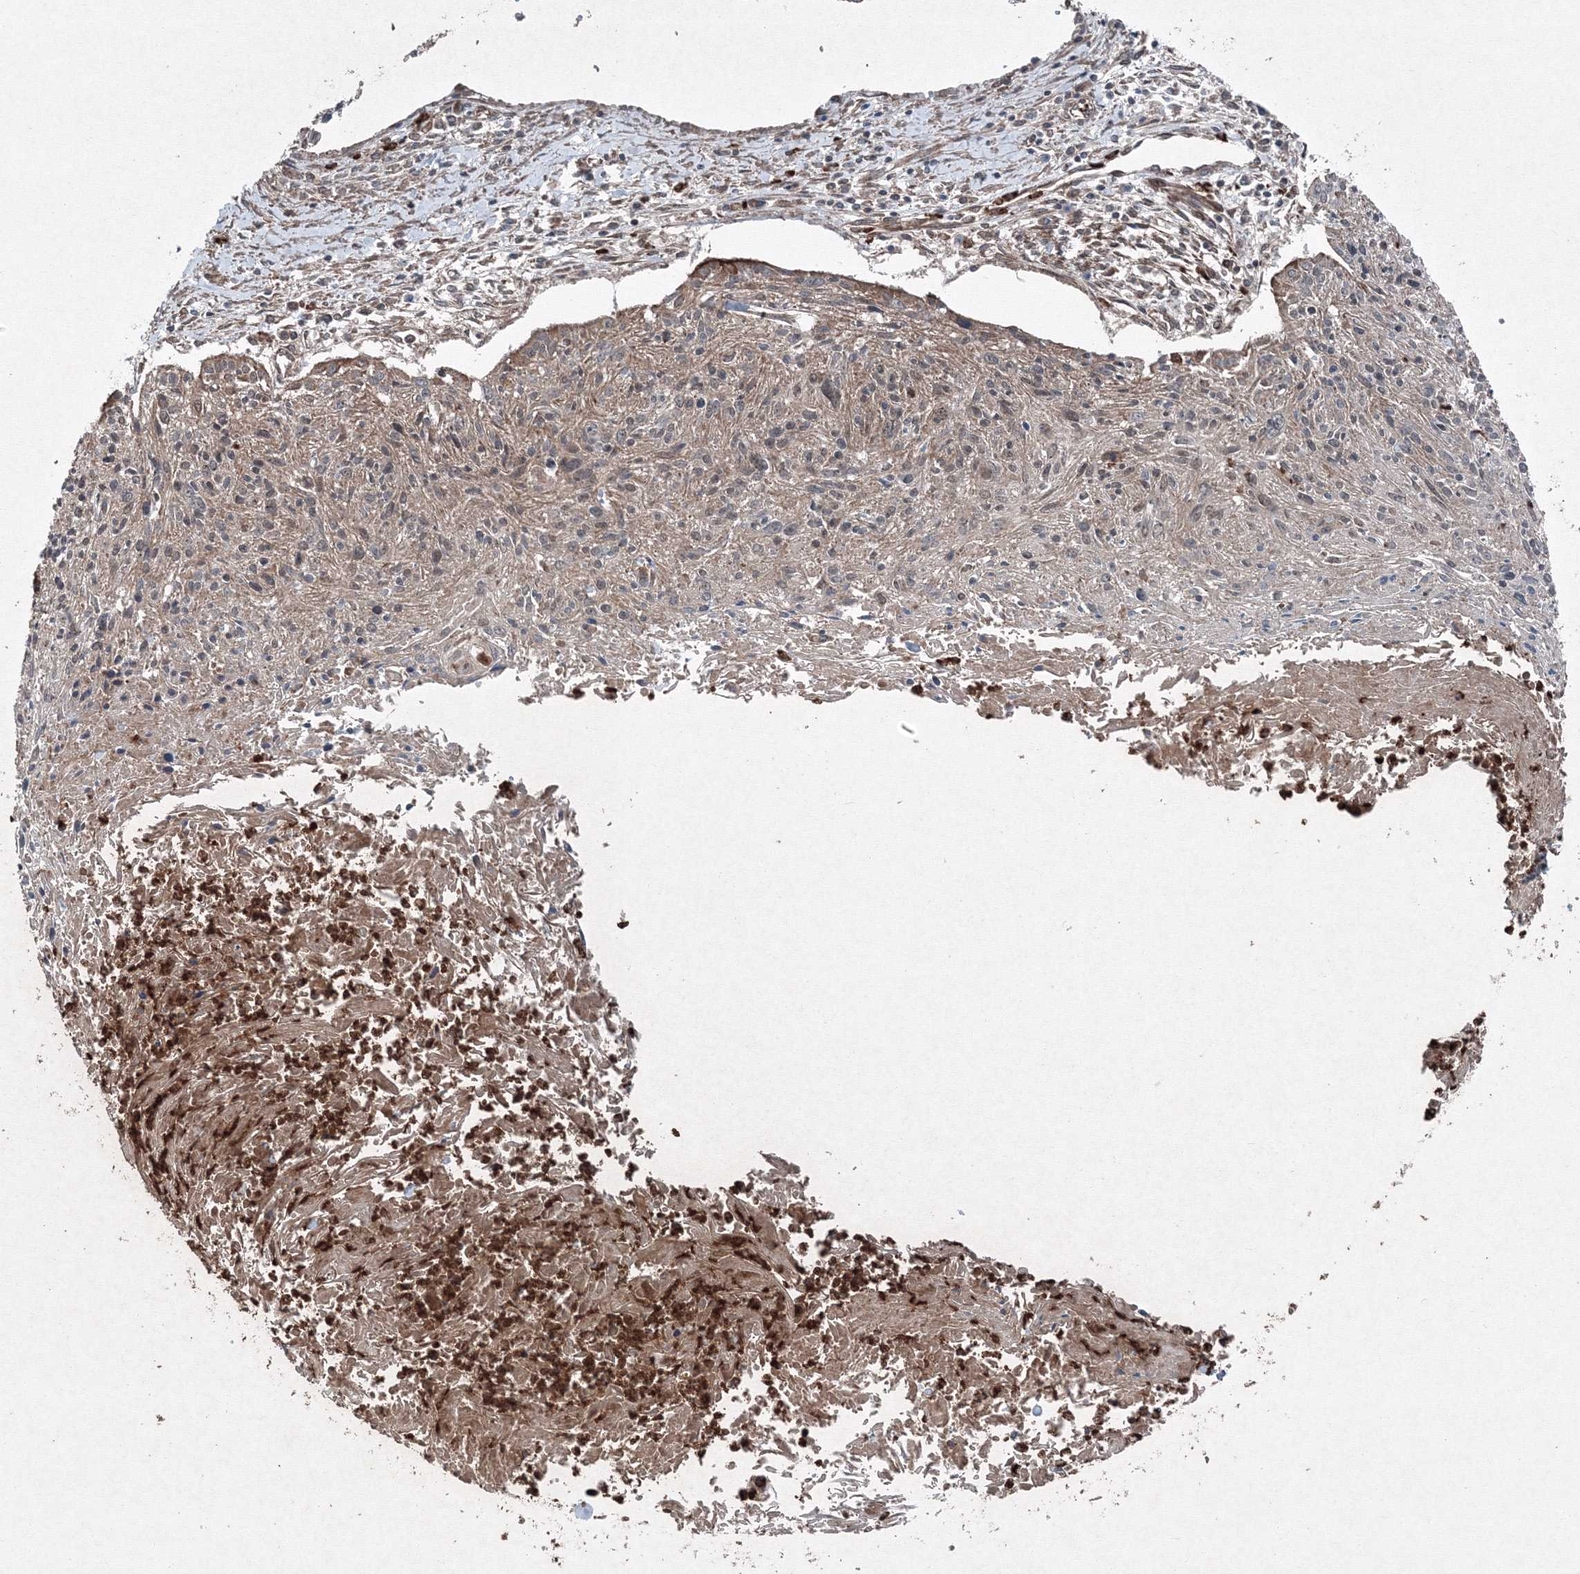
{"staining": {"intensity": "weak", "quantity": ">75%", "location": "cytoplasmic/membranous"}, "tissue": "cervical cancer", "cell_type": "Tumor cells", "image_type": "cancer", "snomed": [{"axis": "morphology", "description": "Squamous cell carcinoma, NOS"}, {"axis": "topography", "description": "Cervix"}], "caption": "Cervical cancer stained for a protein (brown) exhibits weak cytoplasmic/membranous positive positivity in about >75% of tumor cells.", "gene": "COPS7B", "patient": {"sex": "female", "age": 51}}